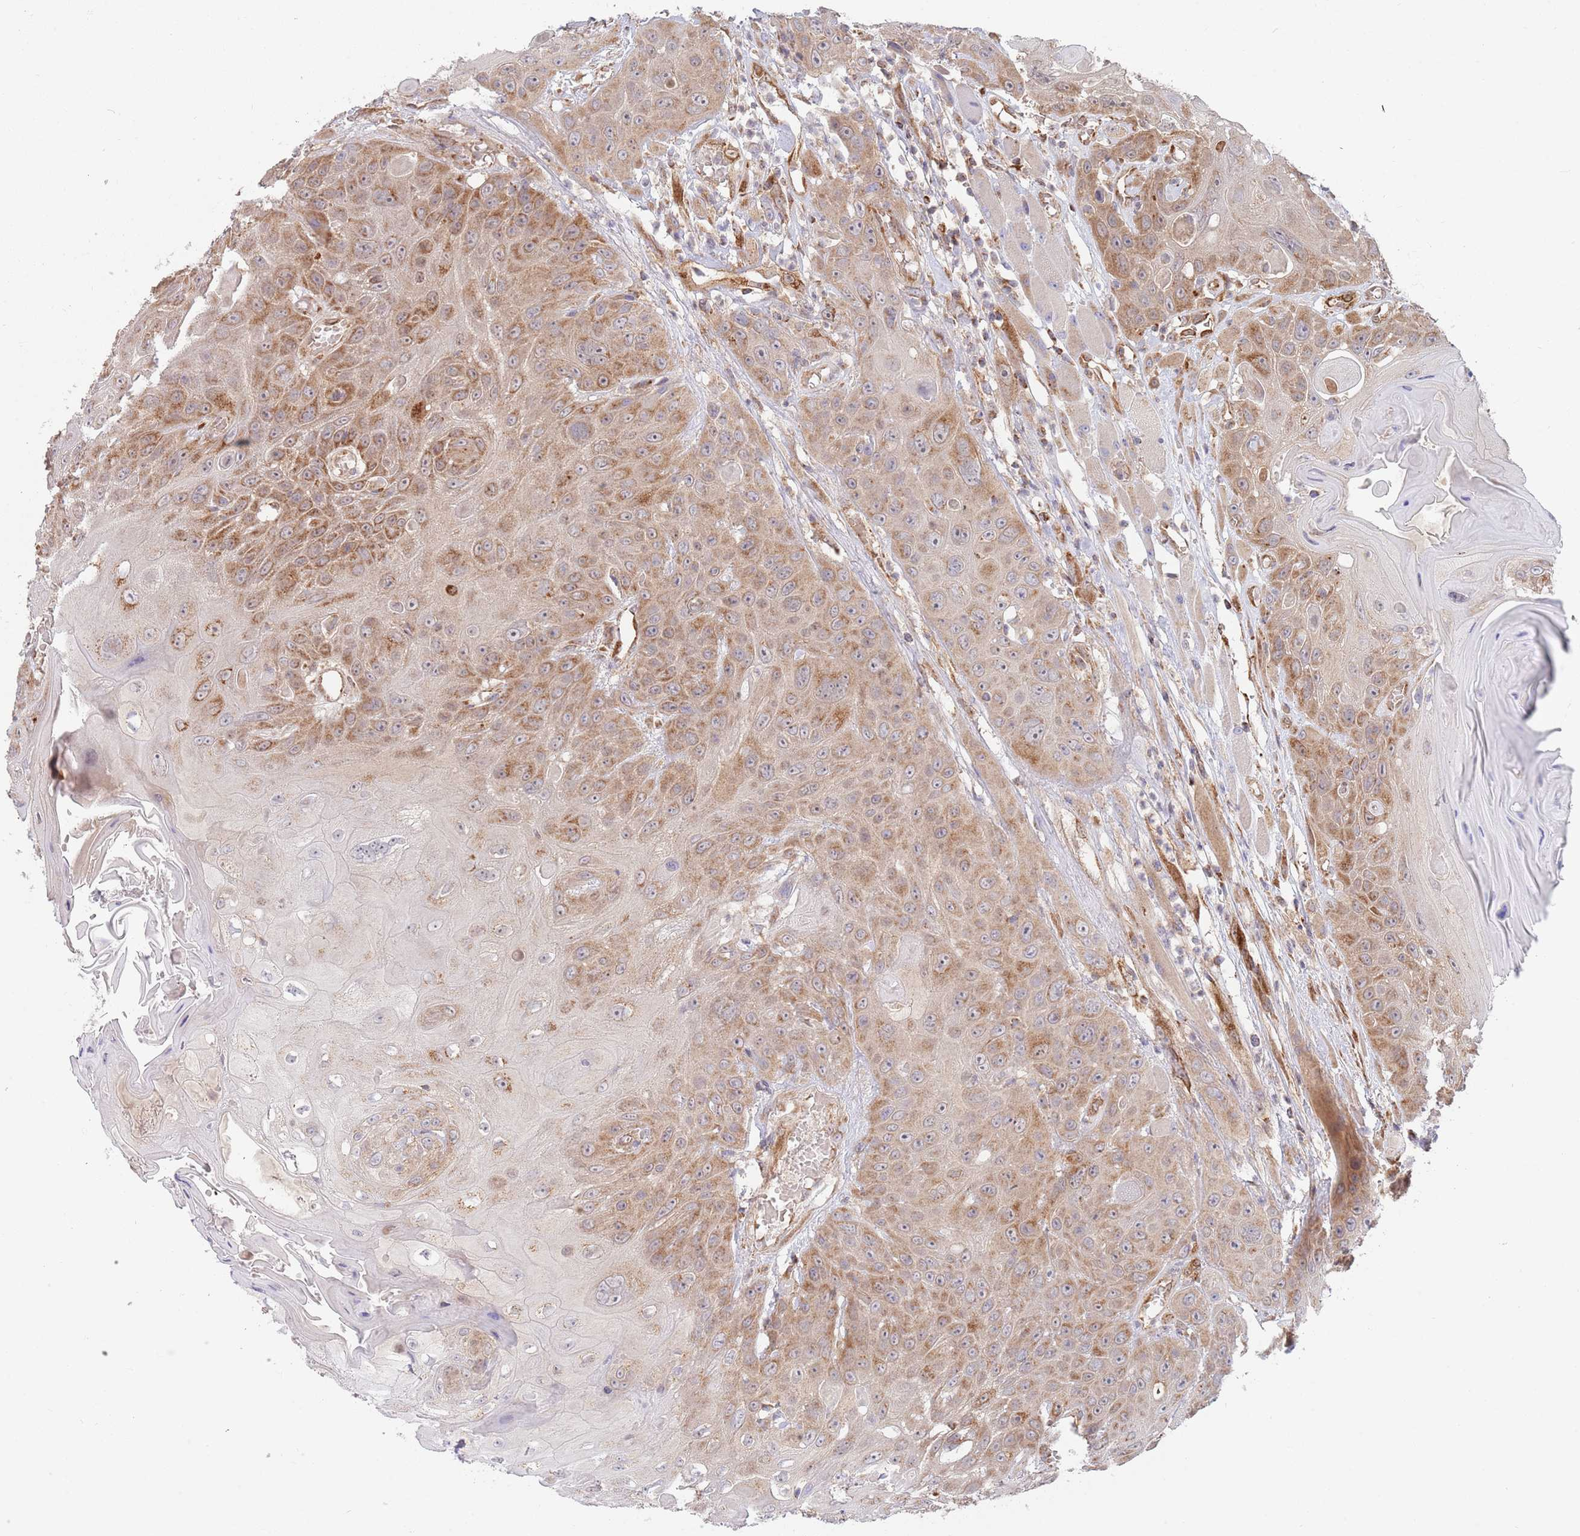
{"staining": {"intensity": "moderate", "quantity": ">75%", "location": "cytoplasmic/membranous"}, "tissue": "head and neck cancer", "cell_type": "Tumor cells", "image_type": "cancer", "snomed": [{"axis": "morphology", "description": "Squamous cell carcinoma, NOS"}, {"axis": "topography", "description": "Head-Neck"}], "caption": "Immunohistochemistry image of human squamous cell carcinoma (head and neck) stained for a protein (brown), which displays medium levels of moderate cytoplasmic/membranous positivity in approximately >75% of tumor cells.", "gene": "GUK1", "patient": {"sex": "female", "age": 59}}